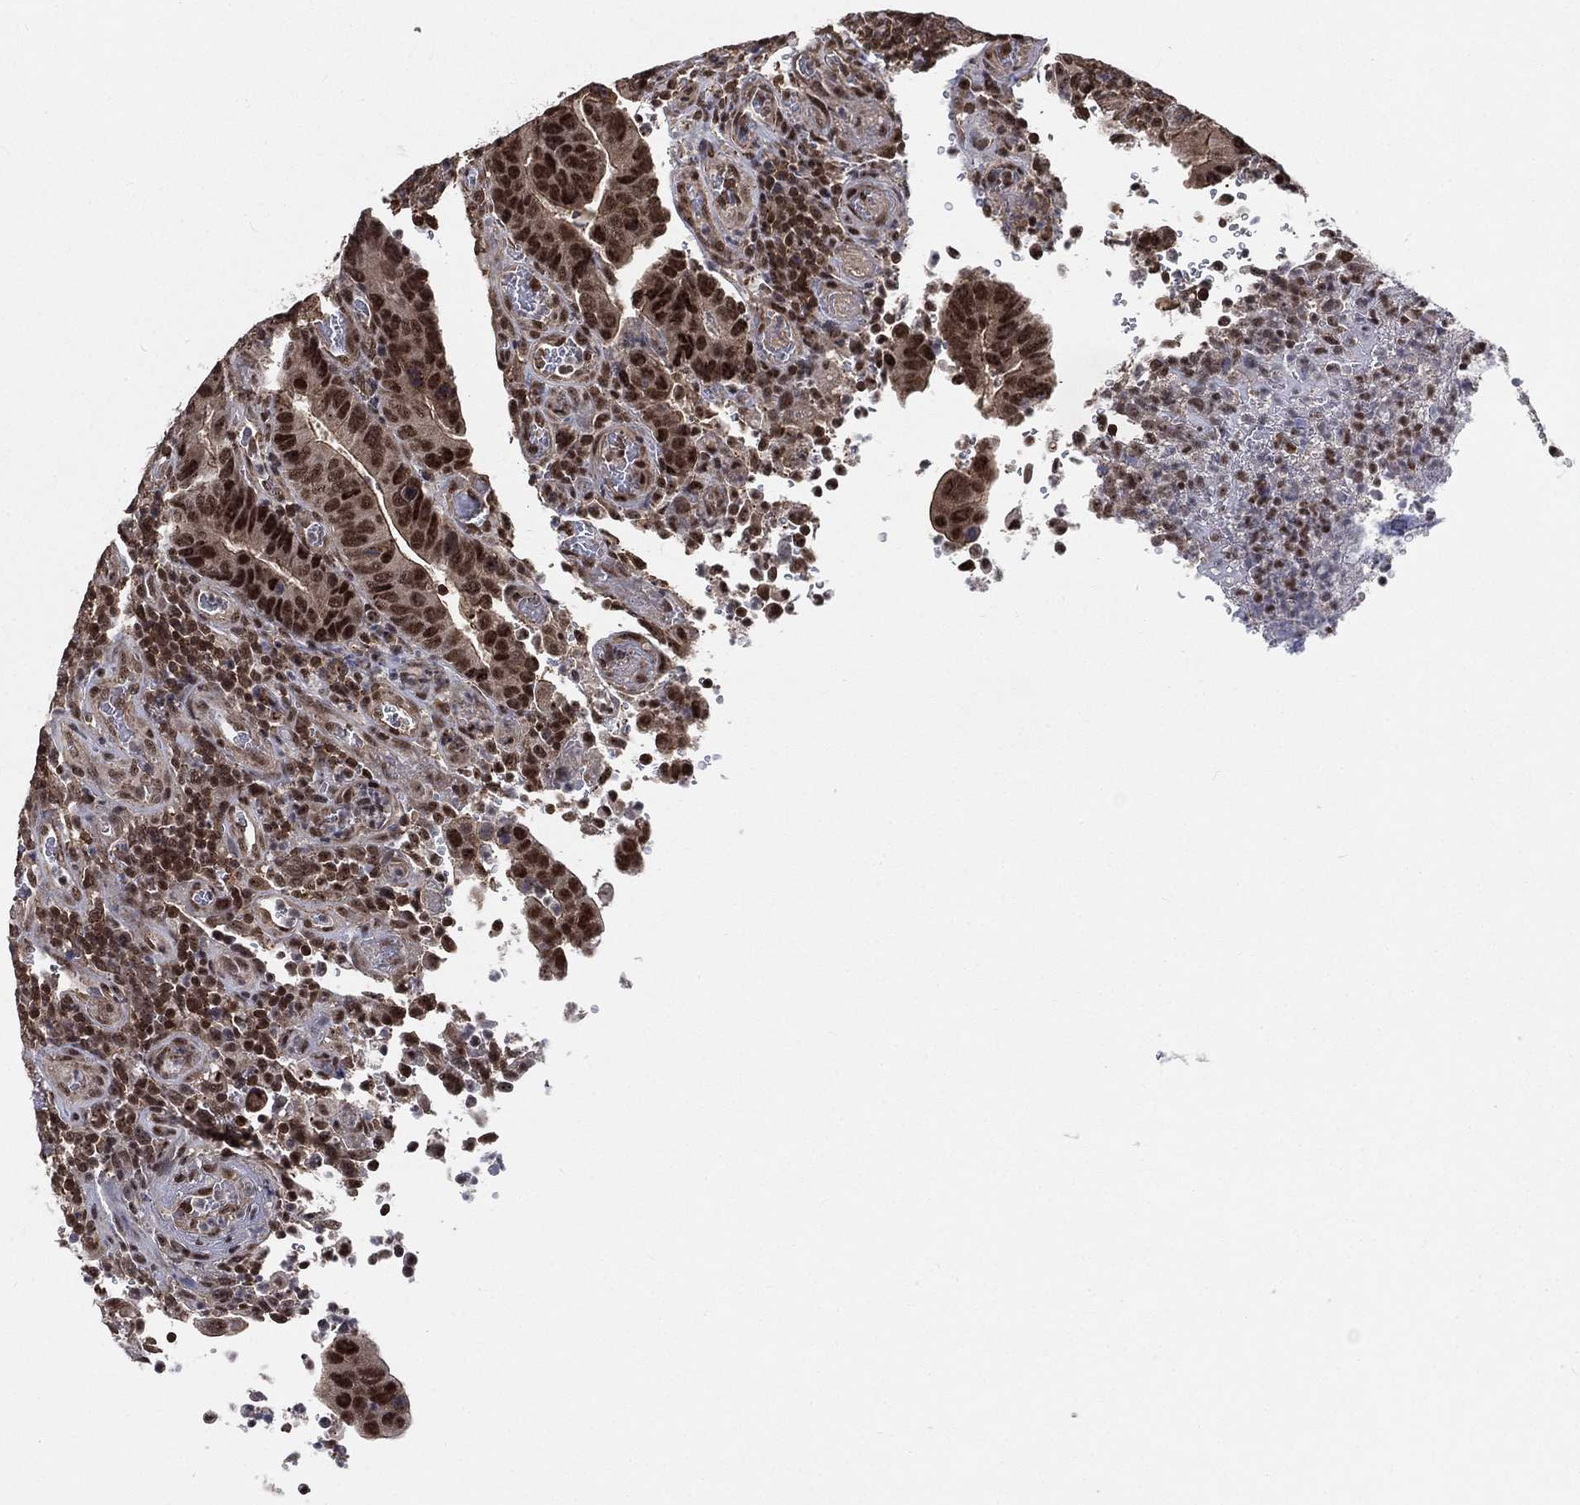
{"staining": {"intensity": "strong", "quantity": "<25%", "location": "nuclear"}, "tissue": "colorectal cancer", "cell_type": "Tumor cells", "image_type": "cancer", "snomed": [{"axis": "morphology", "description": "Adenocarcinoma, NOS"}, {"axis": "topography", "description": "Colon"}], "caption": "Immunohistochemistry (IHC) of human adenocarcinoma (colorectal) shows medium levels of strong nuclear staining in about <25% of tumor cells.", "gene": "RSRC2", "patient": {"sex": "female", "age": 56}}